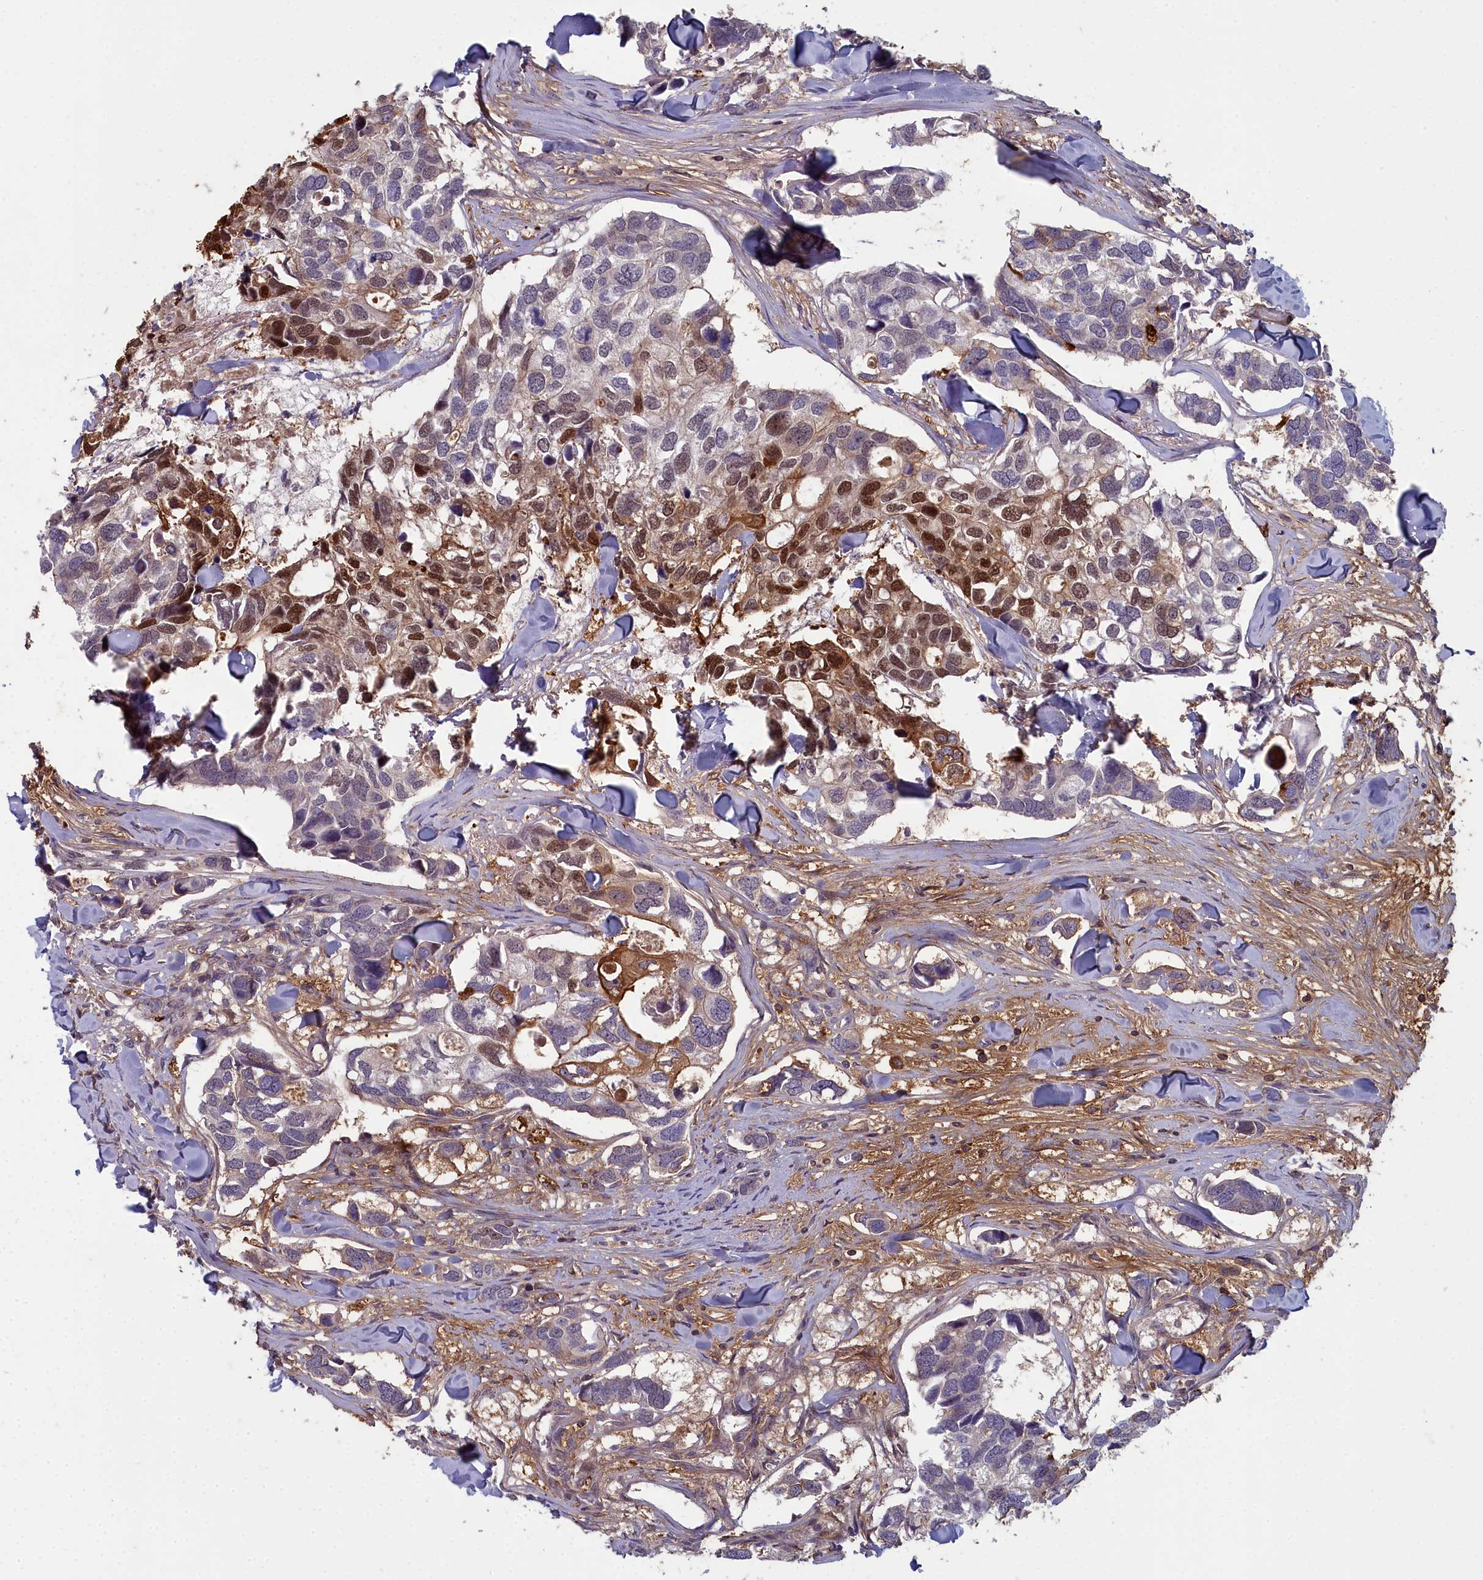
{"staining": {"intensity": "moderate", "quantity": "<25%", "location": "cytoplasmic/membranous,nuclear"}, "tissue": "breast cancer", "cell_type": "Tumor cells", "image_type": "cancer", "snomed": [{"axis": "morphology", "description": "Duct carcinoma"}, {"axis": "topography", "description": "Breast"}], "caption": "This histopathology image shows immunohistochemistry (IHC) staining of breast cancer (intraductal carcinoma), with low moderate cytoplasmic/membranous and nuclear staining in about <25% of tumor cells.", "gene": "ZNF626", "patient": {"sex": "female", "age": 83}}